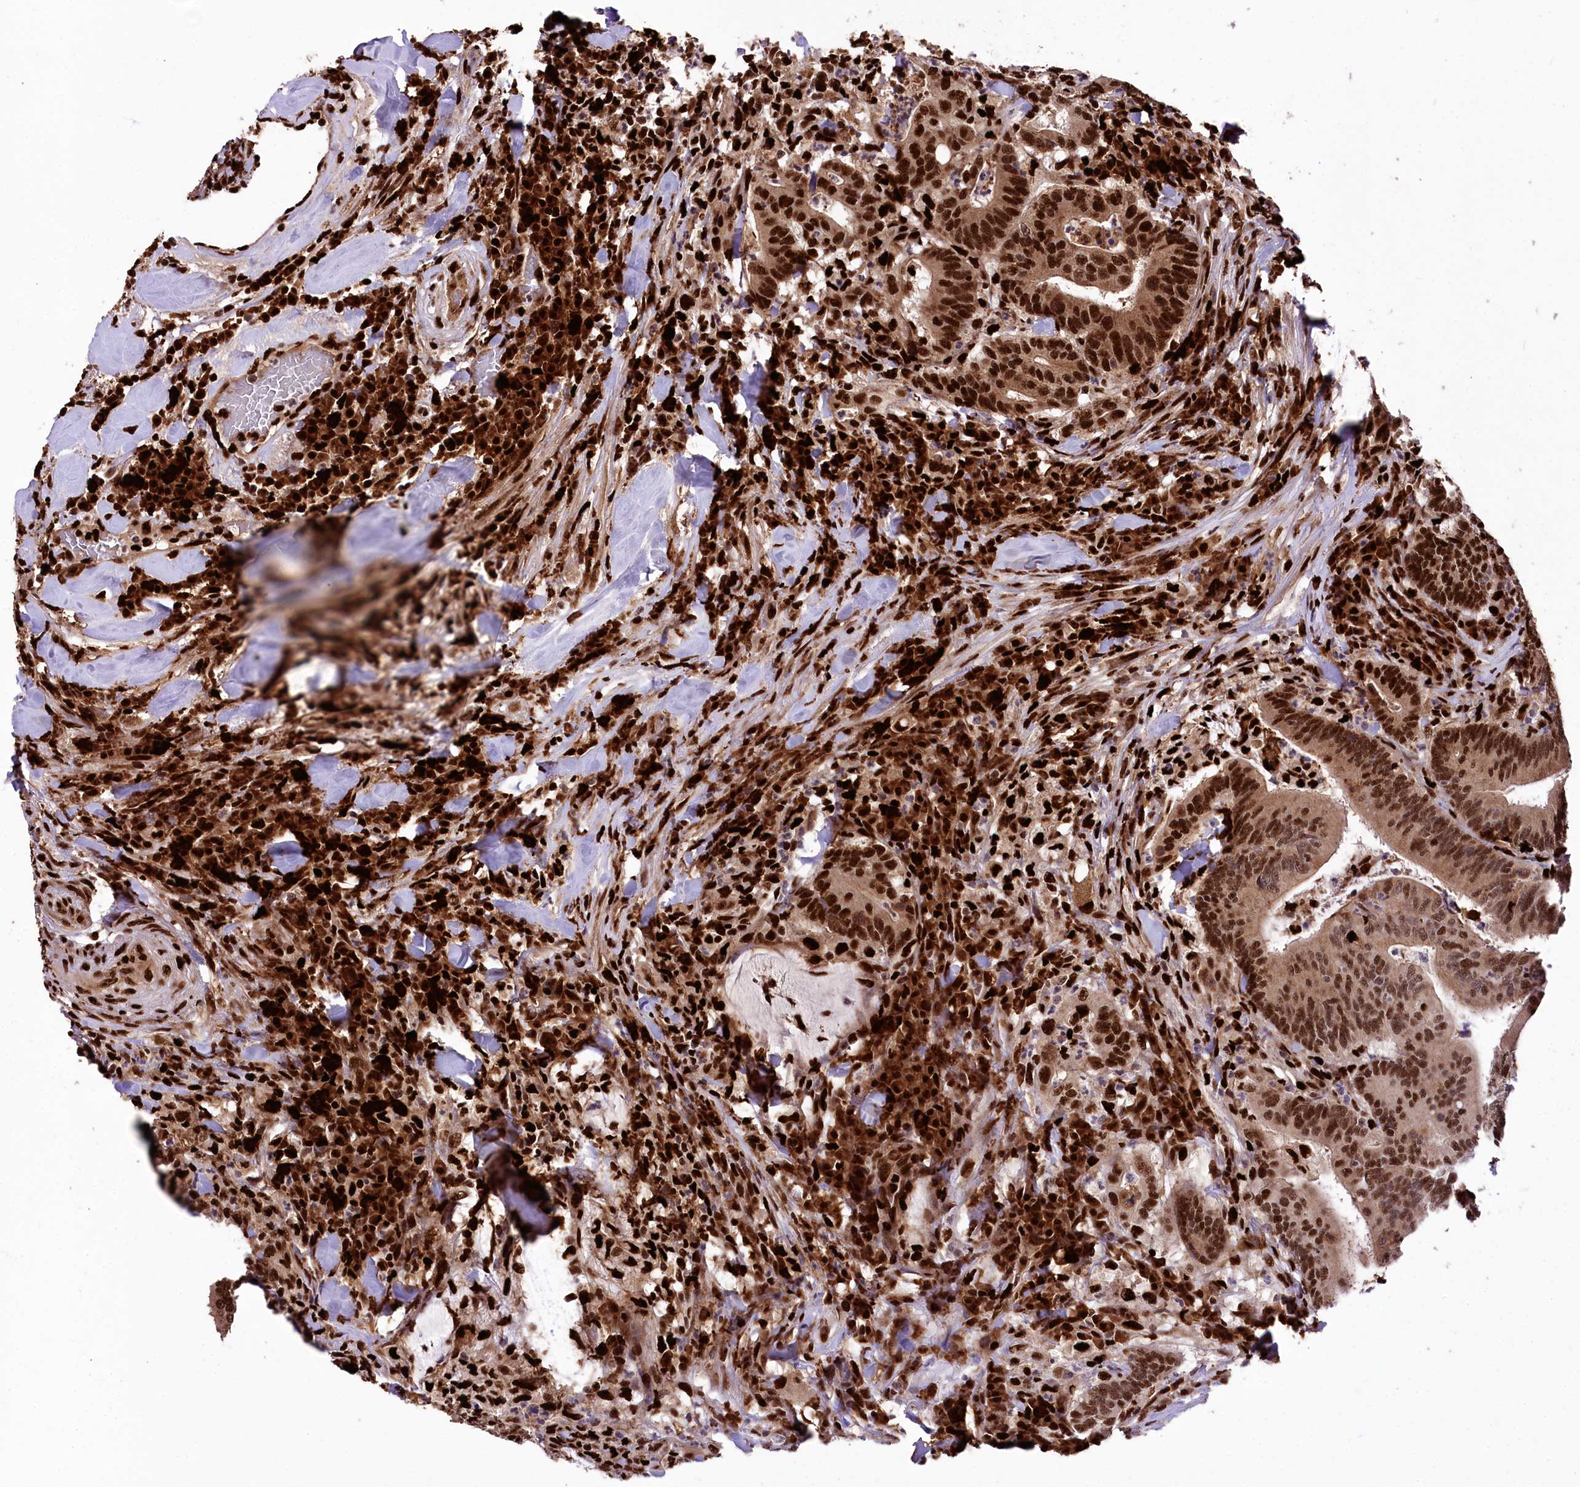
{"staining": {"intensity": "strong", "quantity": ">75%", "location": "cytoplasmic/membranous,nuclear"}, "tissue": "colorectal cancer", "cell_type": "Tumor cells", "image_type": "cancer", "snomed": [{"axis": "morphology", "description": "Adenocarcinoma, NOS"}, {"axis": "topography", "description": "Colon"}], "caption": "Immunohistochemistry (DAB (3,3'-diaminobenzidine)) staining of colorectal cancer (adenocarcinoma) demonstrates strong cytoplasmic/membranous and nuclear protein expression in approximately >75% of tumor cells. The staining is performed using DAB brown chromogen to label protein expression. The nuclei are counter-stained blue using hematoxylin.", "gene": "FIGN", "patient": {"sex": "female", "age": 66}}